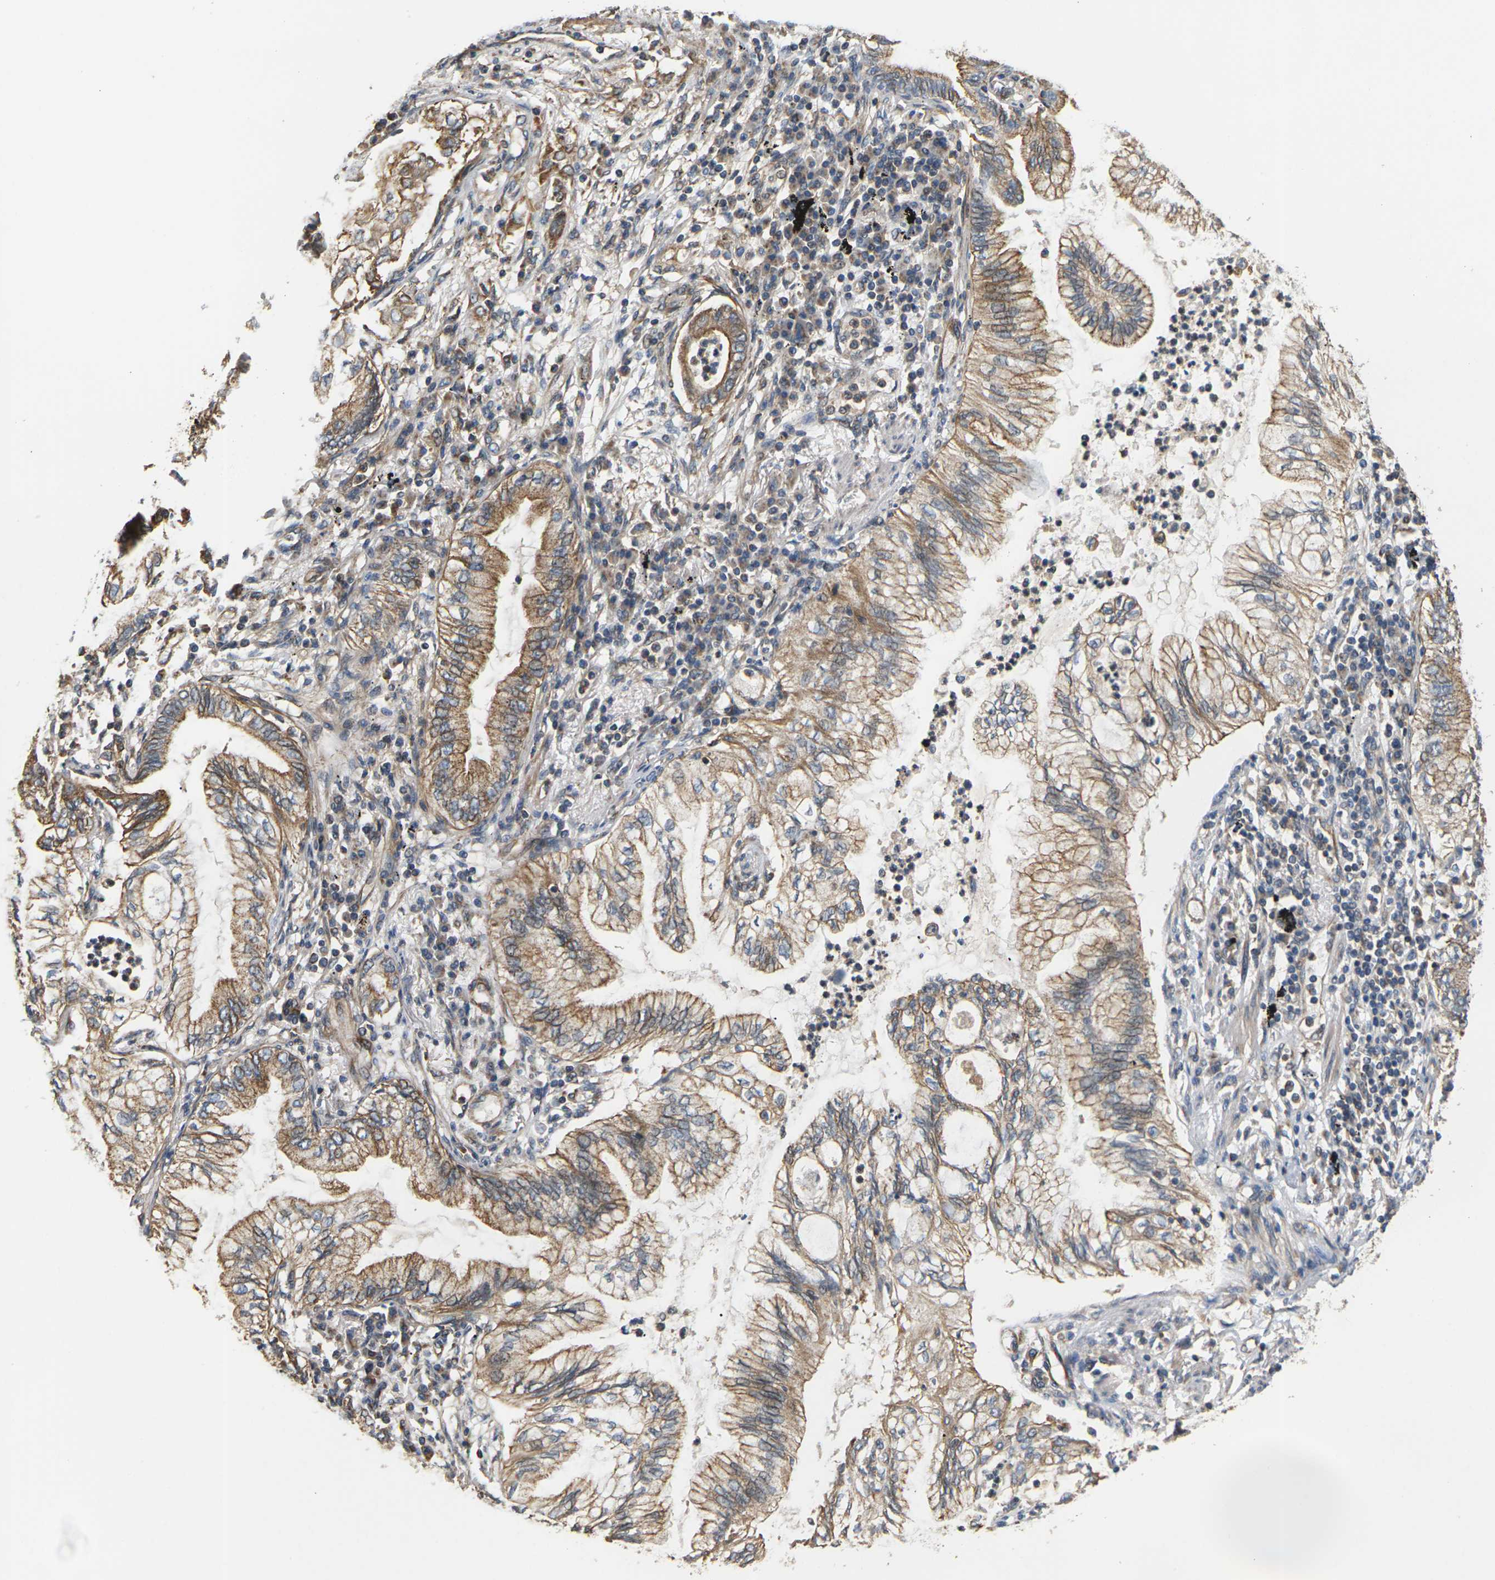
{"staining": {"intensity": "moderate", "quantity": ">75%", "location": "cytoplasmic/membranous"}, "tissue": "lung cancer", "cell_type": "Tumor cells", "image_type": "cancer", "snomed": [{"axis": "morphology", "description": "Normal tissue, NOS"}, {"axis": "morphology", "description": "Adenocarcinoma, NOS"}, {"axis": "topography", "description": "Bronchus"}, {"axis": "topography", "description": "Lung"}], "caption": "Tumor cells exhibit medium levels of moderate cytoplasmic/membranous positivity in about >75% of cells in adenocarcinoma (lung).", "gene": "PCDHB4", "patient": {"sex": "female", "age": 70}}